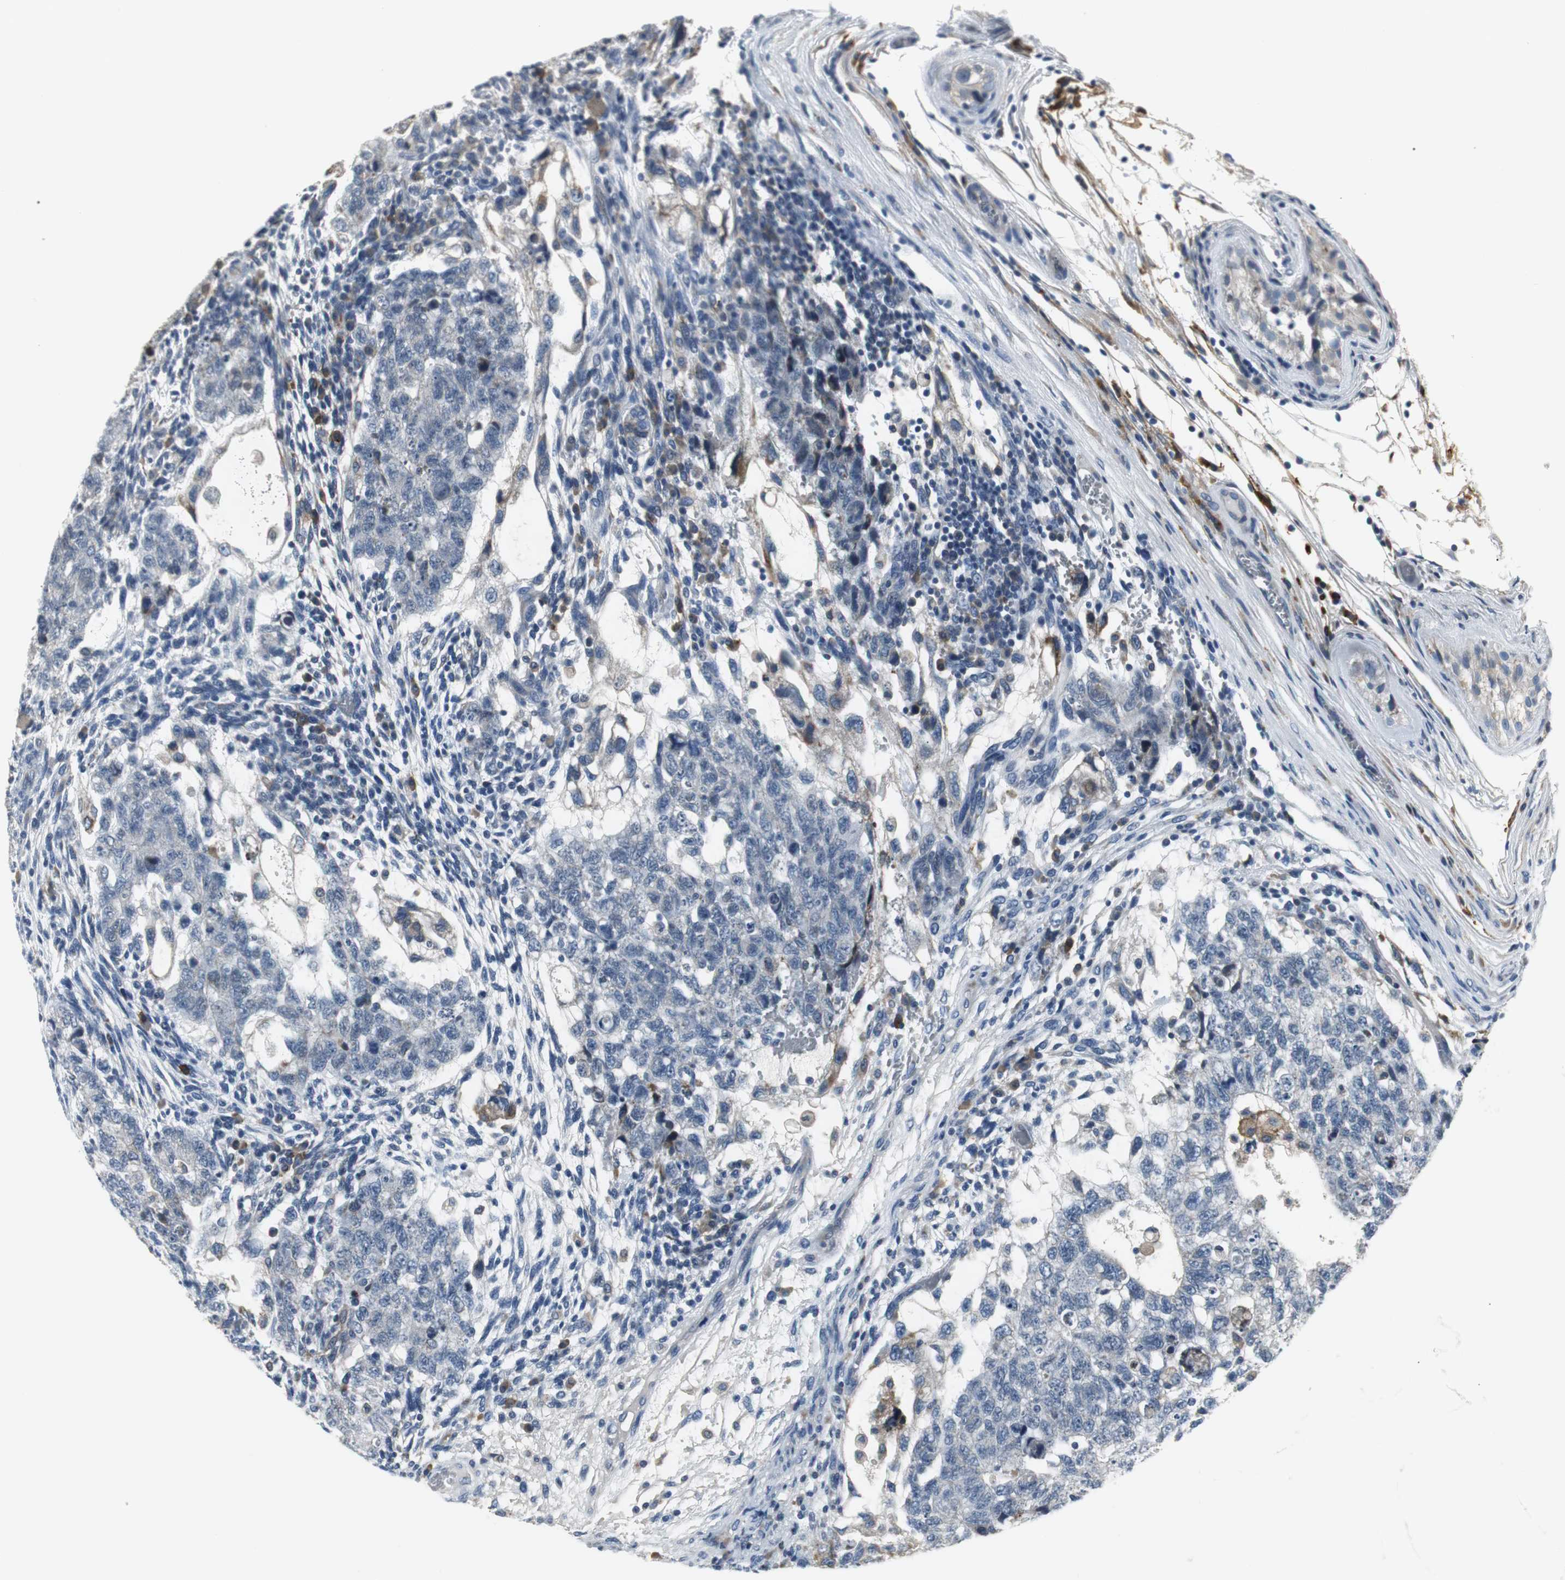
{"staining": {"intensity": "negative", "quantity": "none", "location": "none"}, "tissue": "testis cancer", "cell_type": "Tumor cells", "image_type": "cancer", "snomed": [{"axis": "morphology", "description": "Normal tissue, NOS"}, {"axis": "morphology", "description": "Carcinoma, Embryonal, NOS"}, {"axis": "topography", "description": "Testis"}], "caption": "Protein analysis of testis cancer (embryonal carcinoma) demonstrates no significant expression in tumor cells.", "gene": "SLC2A5", "patient": {"sex": "male", "age": 36}}